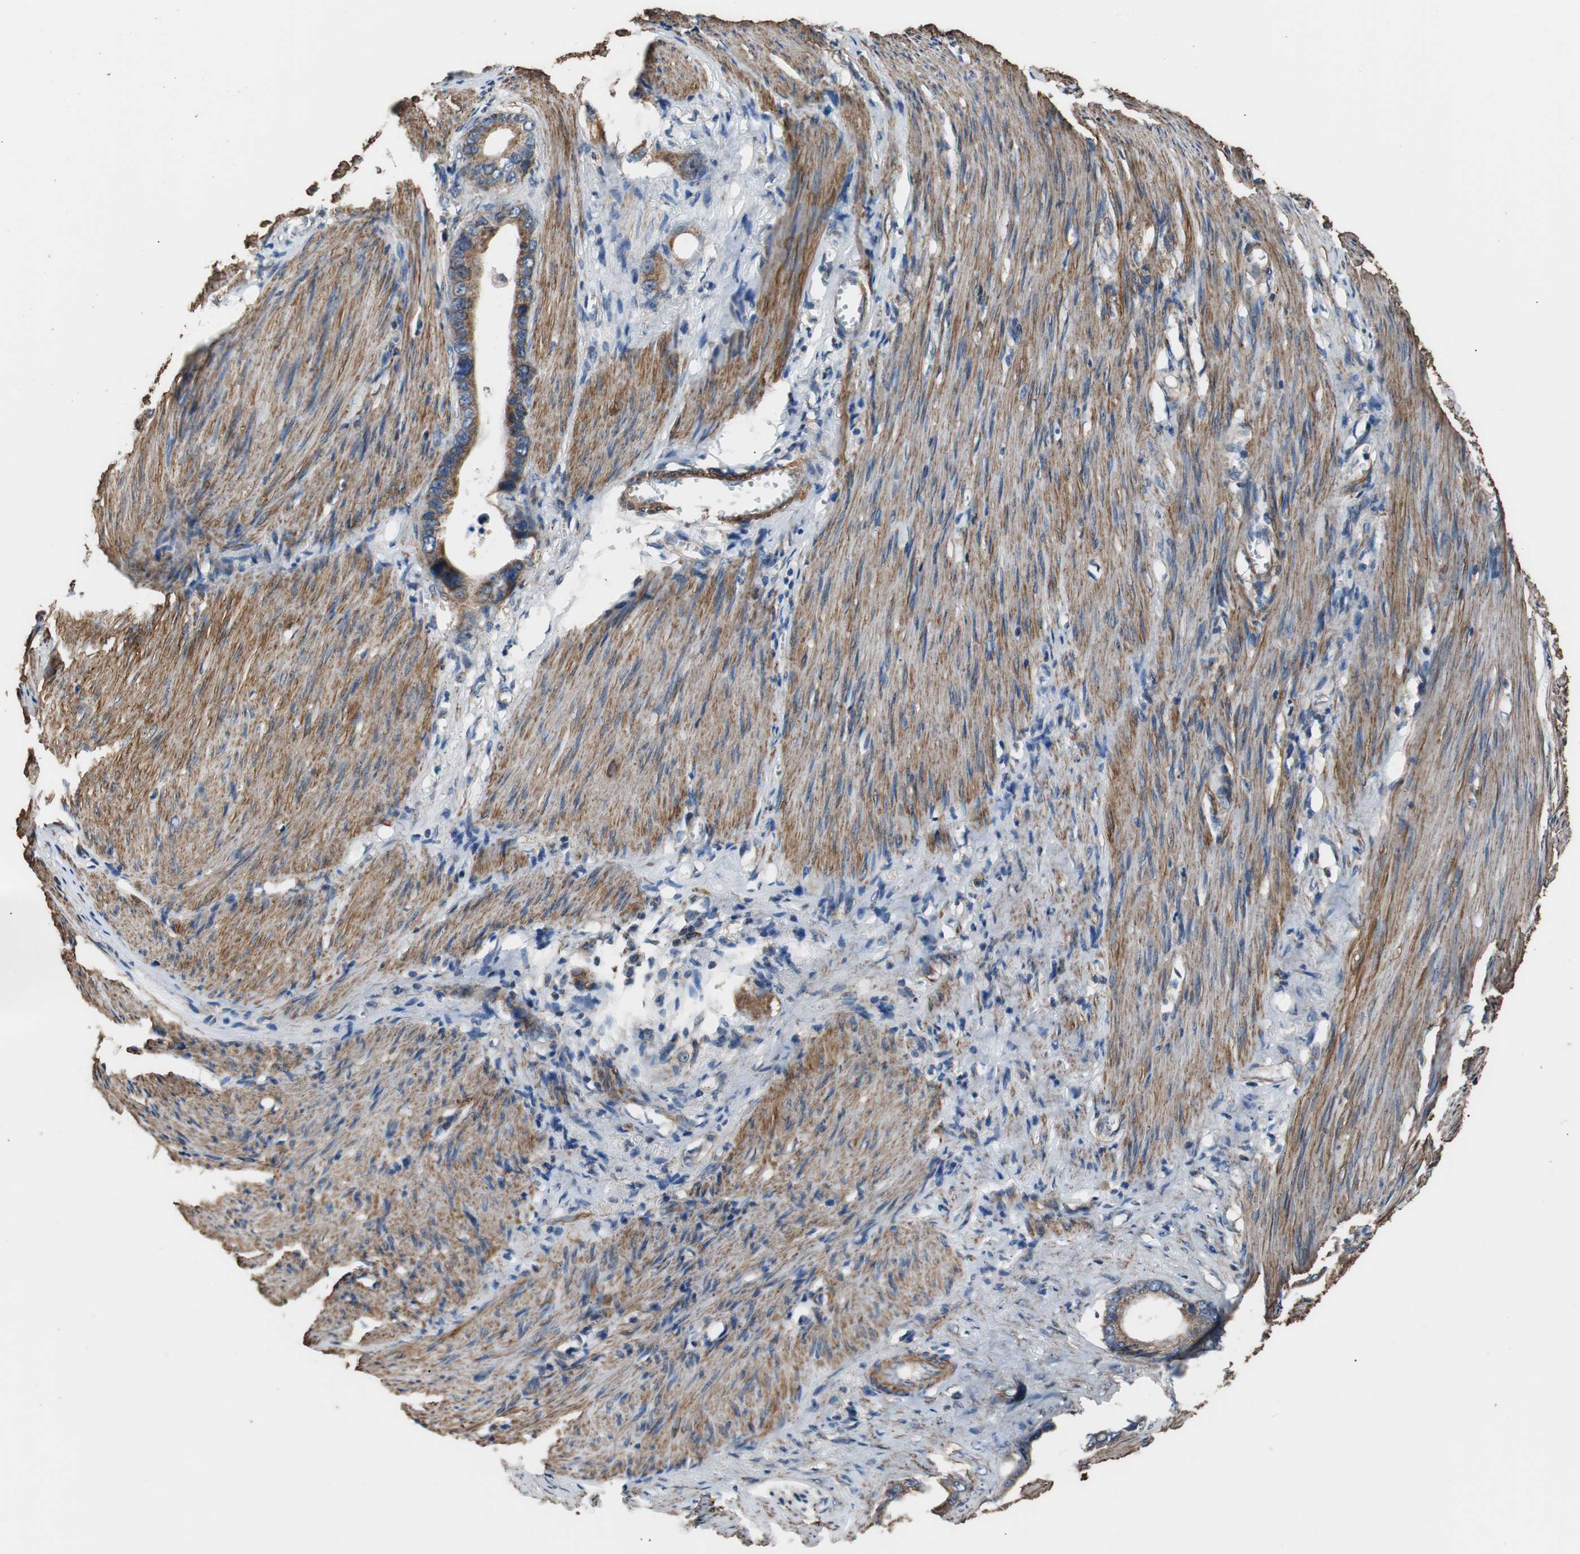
{"staining": {"intensity": "moderate", "quantity": ">75%", "location": "cytoplasmic/membranous"}, "tissue": "stomach cancer", "cell_type": "Tumor cells", "image_type": "cancer", "snomed": [{"axis": "morphology", "description": "Adenocarcinoma, NOS"}, {"axis": "topography", "description": "Stomach"}], "caption": "Brown immunohistochemical staining in stomach cancer demonstrates moderate cytoplasmic/membranous expression in about >75% of tumor cells. (DAB IHC with brightfield microscopy, high magnification).", "gene": "PITRM1", "patient": {"sex": "female", "age": 75}}